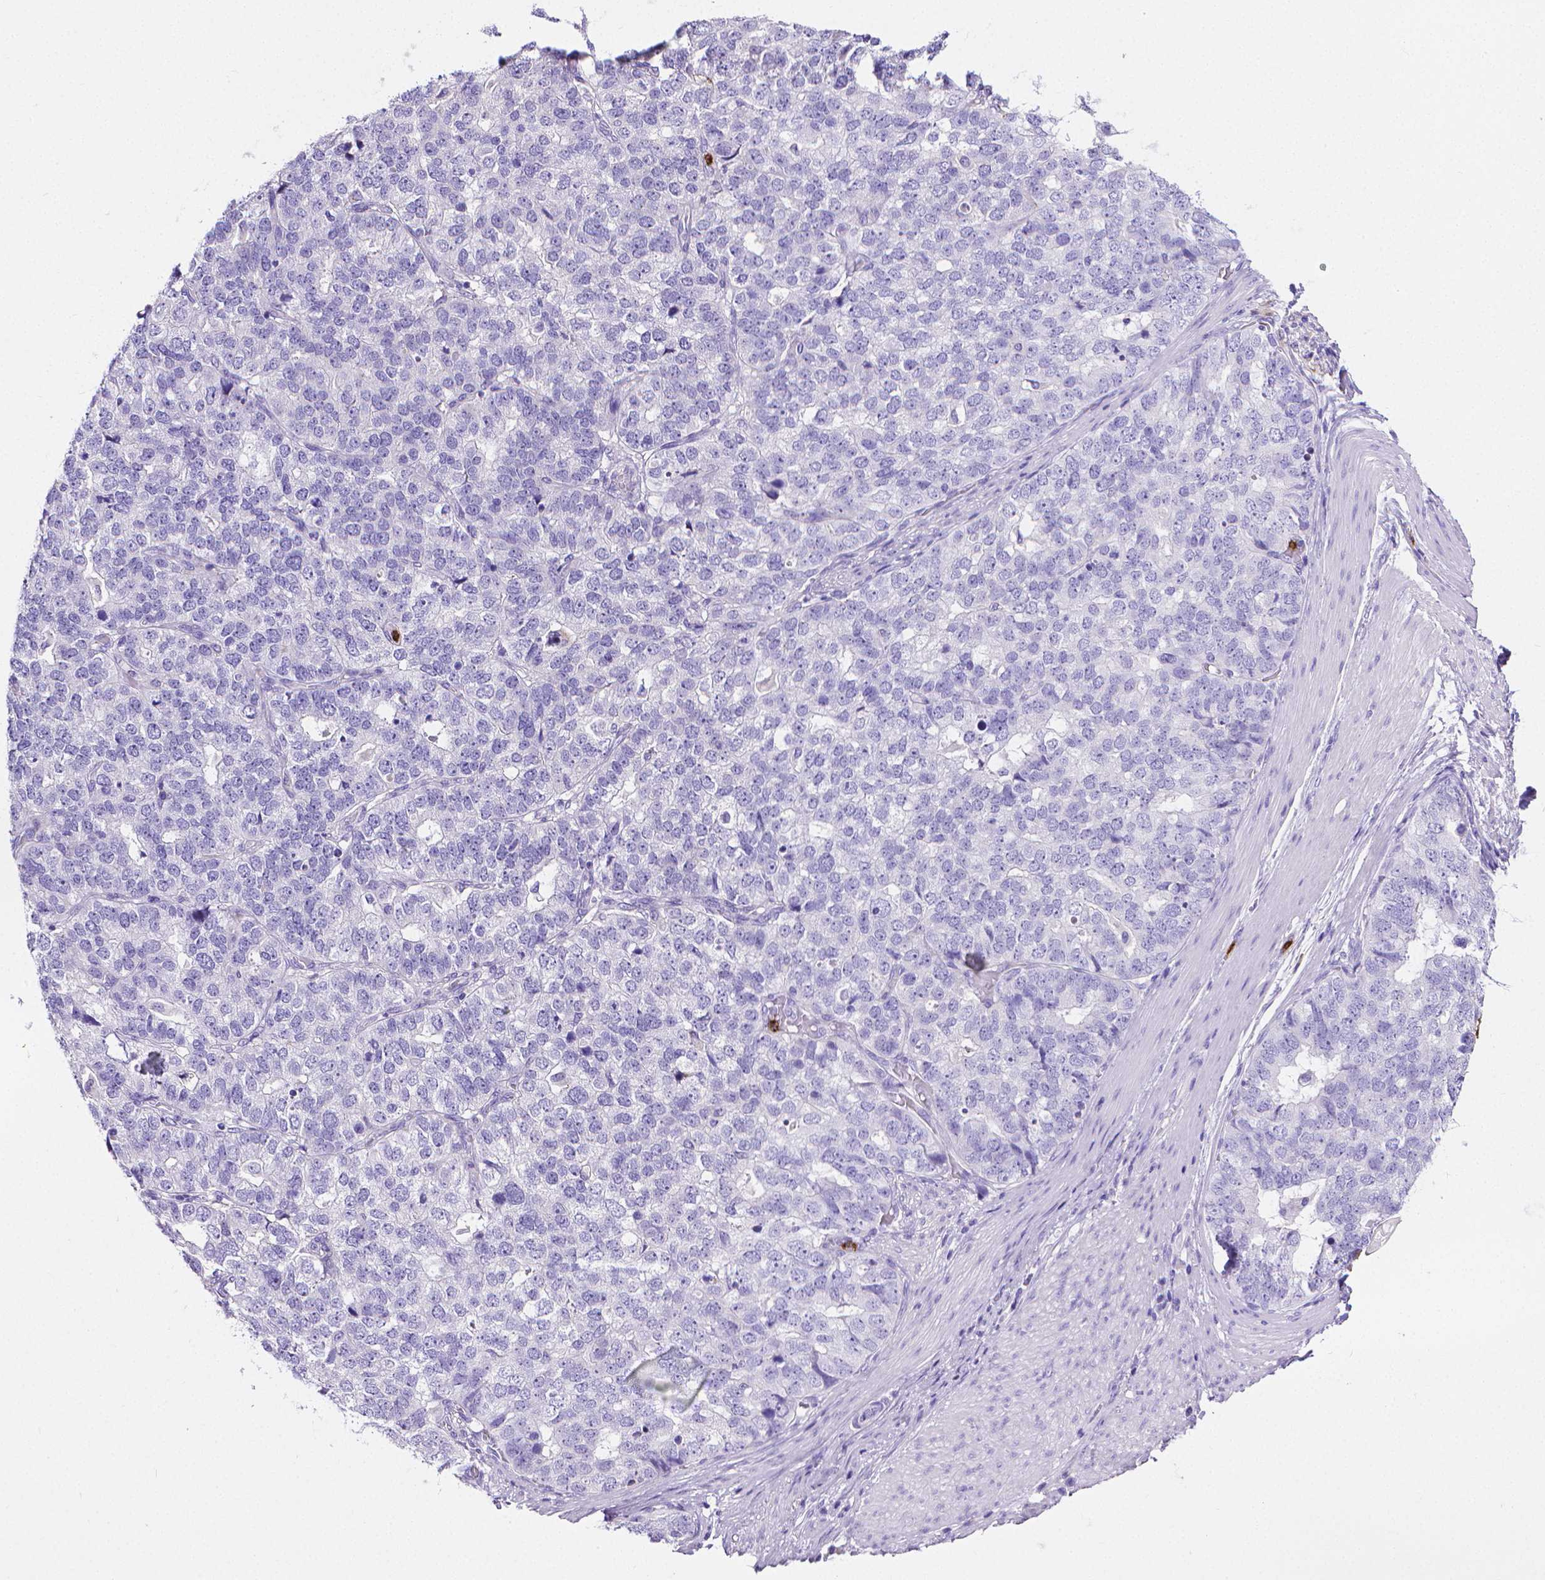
{"staining": {"intensity": "negative", "quantity": "none", "location": "none"}, "tissue": "stomach cancer", "cell_type": "Tumor cells", "image_type": "cancer", "snomed": [{"axis": "morphology", "description": "Adenocarcinoma, NOS"}, {"axis": "topography", "description": "Stomach"}], "caption": "The immunohistochemistry histopathology image has no significant staining in tumor cells of stomach adenocarcinoma tissue.", "gene": "MMP9", "patient": {"sex": "male", "age": 69}}